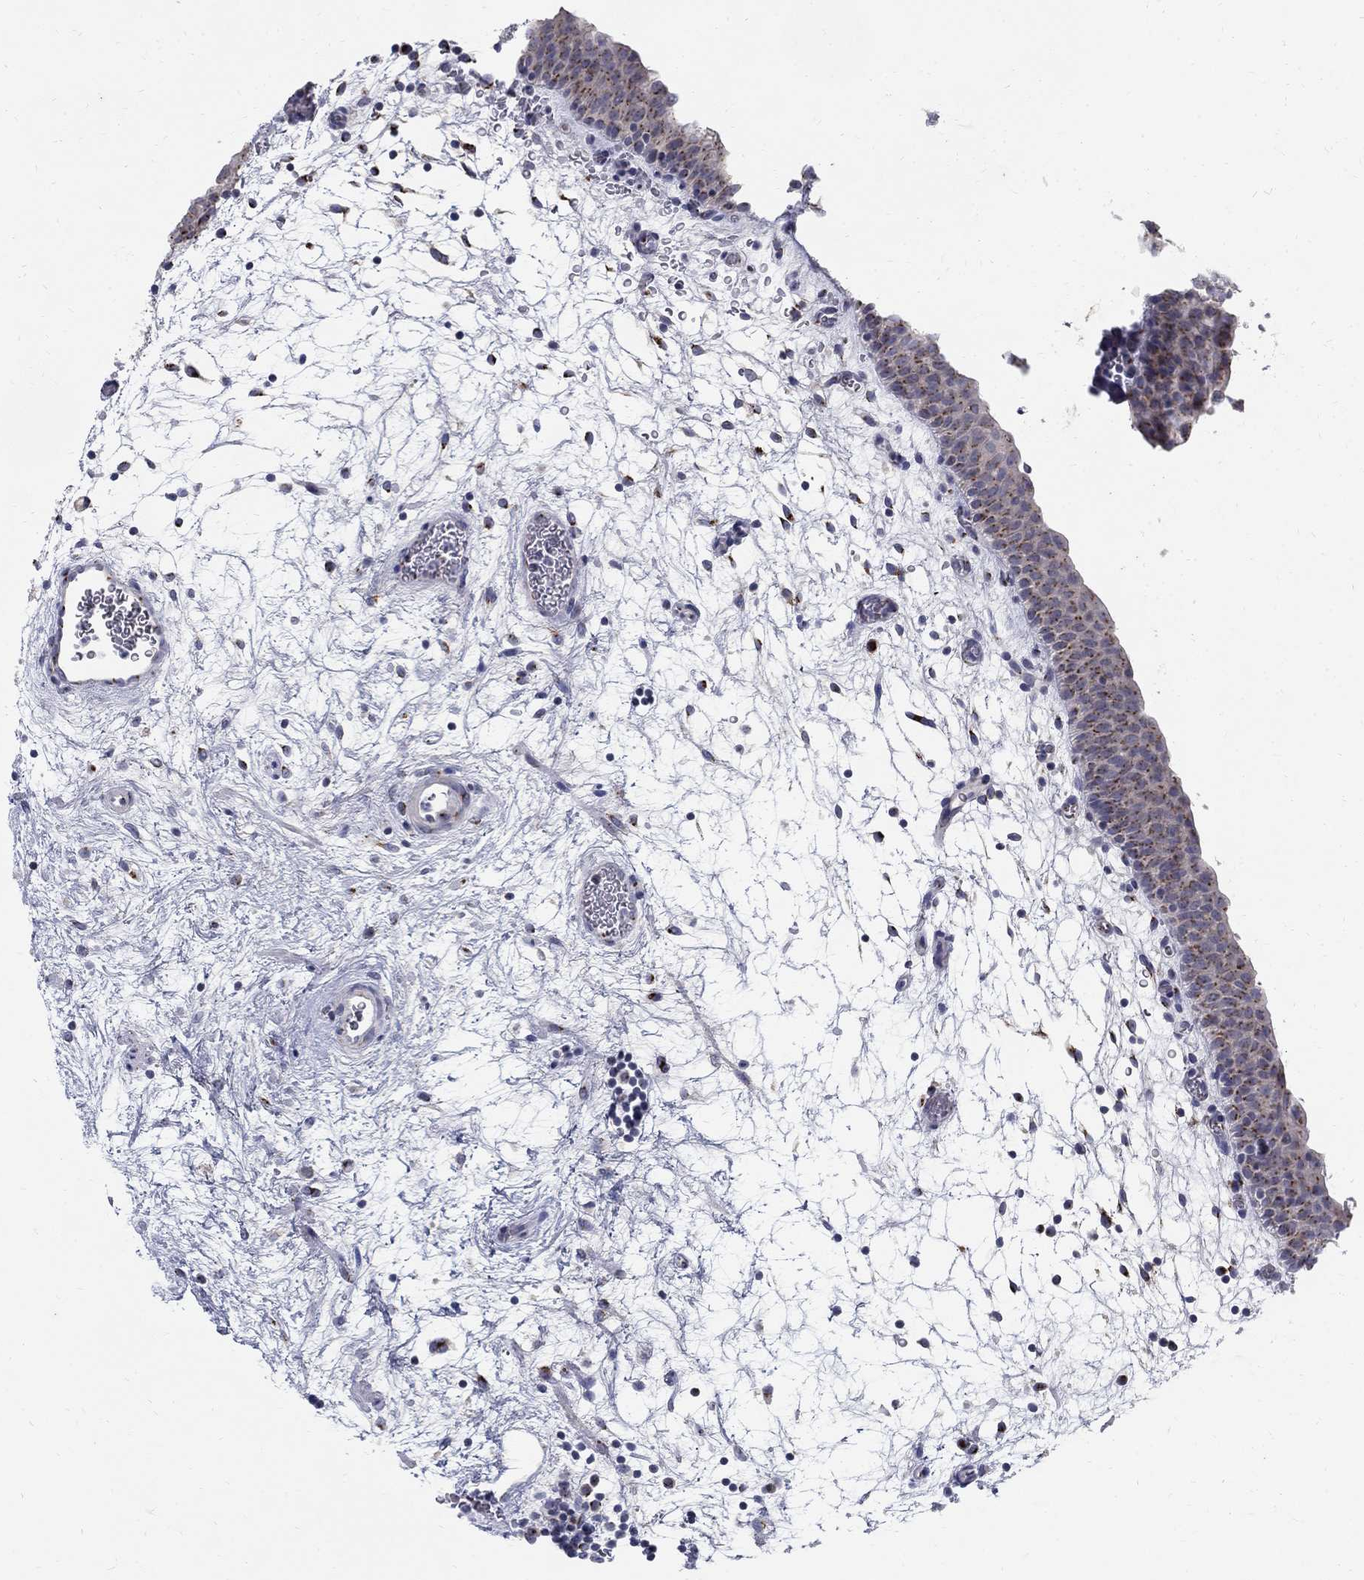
{"staining": {"intensity": "moderate", "quantity": "<25%", "location": "cytoplasmic/membranous"}, "tissue": "urinary bladder", "cell_type": "Urothelial cells", "image_type": "normal", "snomed": [{"axis": "morphology", "description": "Normal tissue, NOS"}, {"axis": "topography", "description": "Urinary bladder"}], "caption": "Immunohistochemical staining of benign human urinary bladder reveals <25% levels of moderate cytoplasmic/membranous protein expression in about <25% of urothelial cells. The staining was performed using DAB (3,3'-diaminobenzidine) to visualize the protein expression in brown, while the nuclei were stained in blue with hematoxylin (Magnification: 20x).", "gene": "PANK3", "patient": {"sex": "male", "age": 37}}